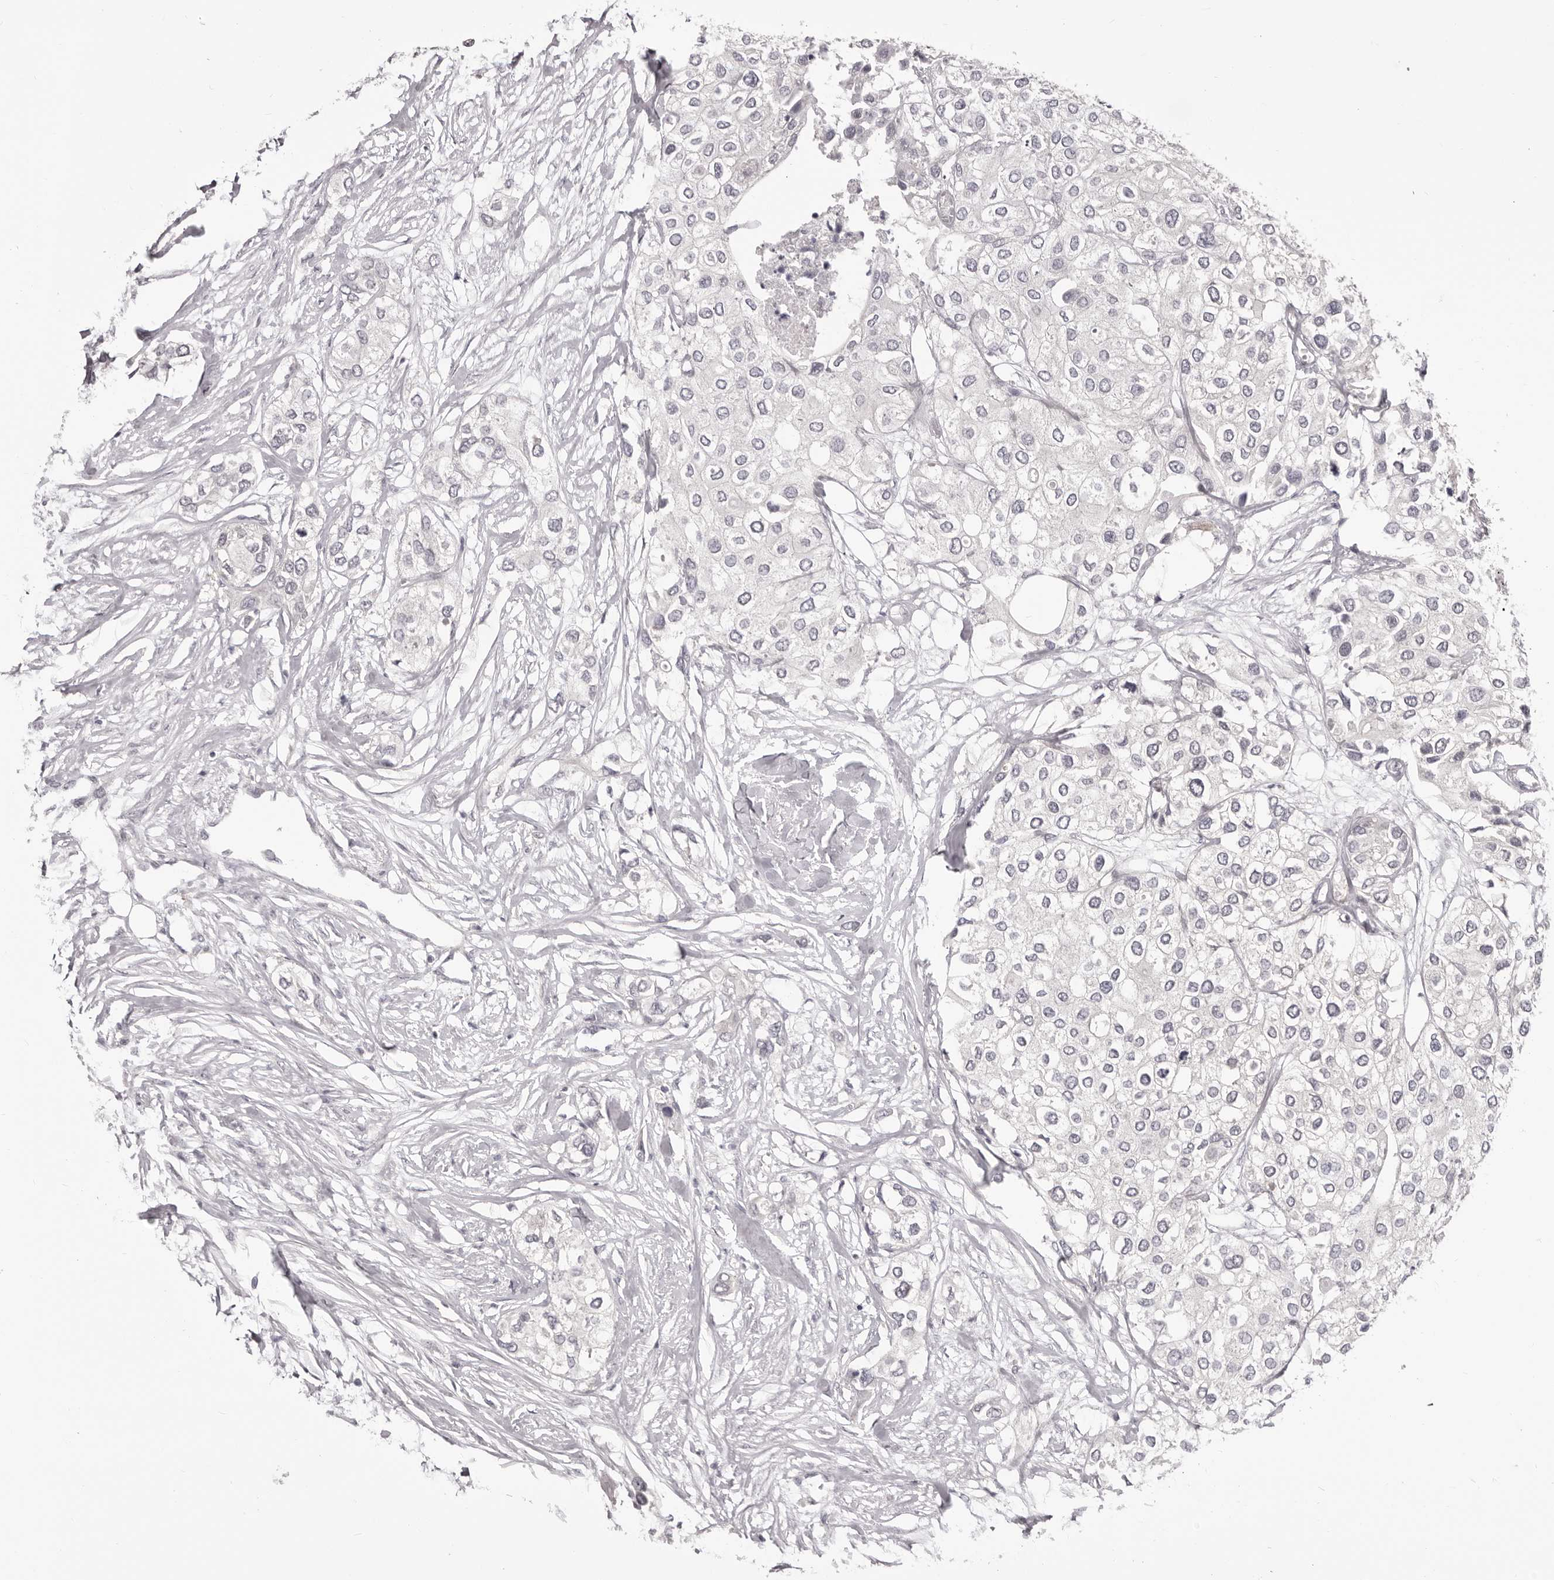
{"staining": {"intensity": "negative", "quantity": "none", "location": "none"}, "tissue": "urothelial cancer", "cell_type": "Tumor cells", "image_type": "cancer", "snomed": [{"axis": "morphology", "description": "Urothelial carcinoma, High grade"}, {"axis": "topography", "description": "Urinary bladder"}], "caption": "Immunohistochemistry image of human urothelial cancer stained for a protein (brown), which reveals no positivity in tumor cells.", "gene": "OTUD3", "patient": {"sex": "male", "age": 64}}